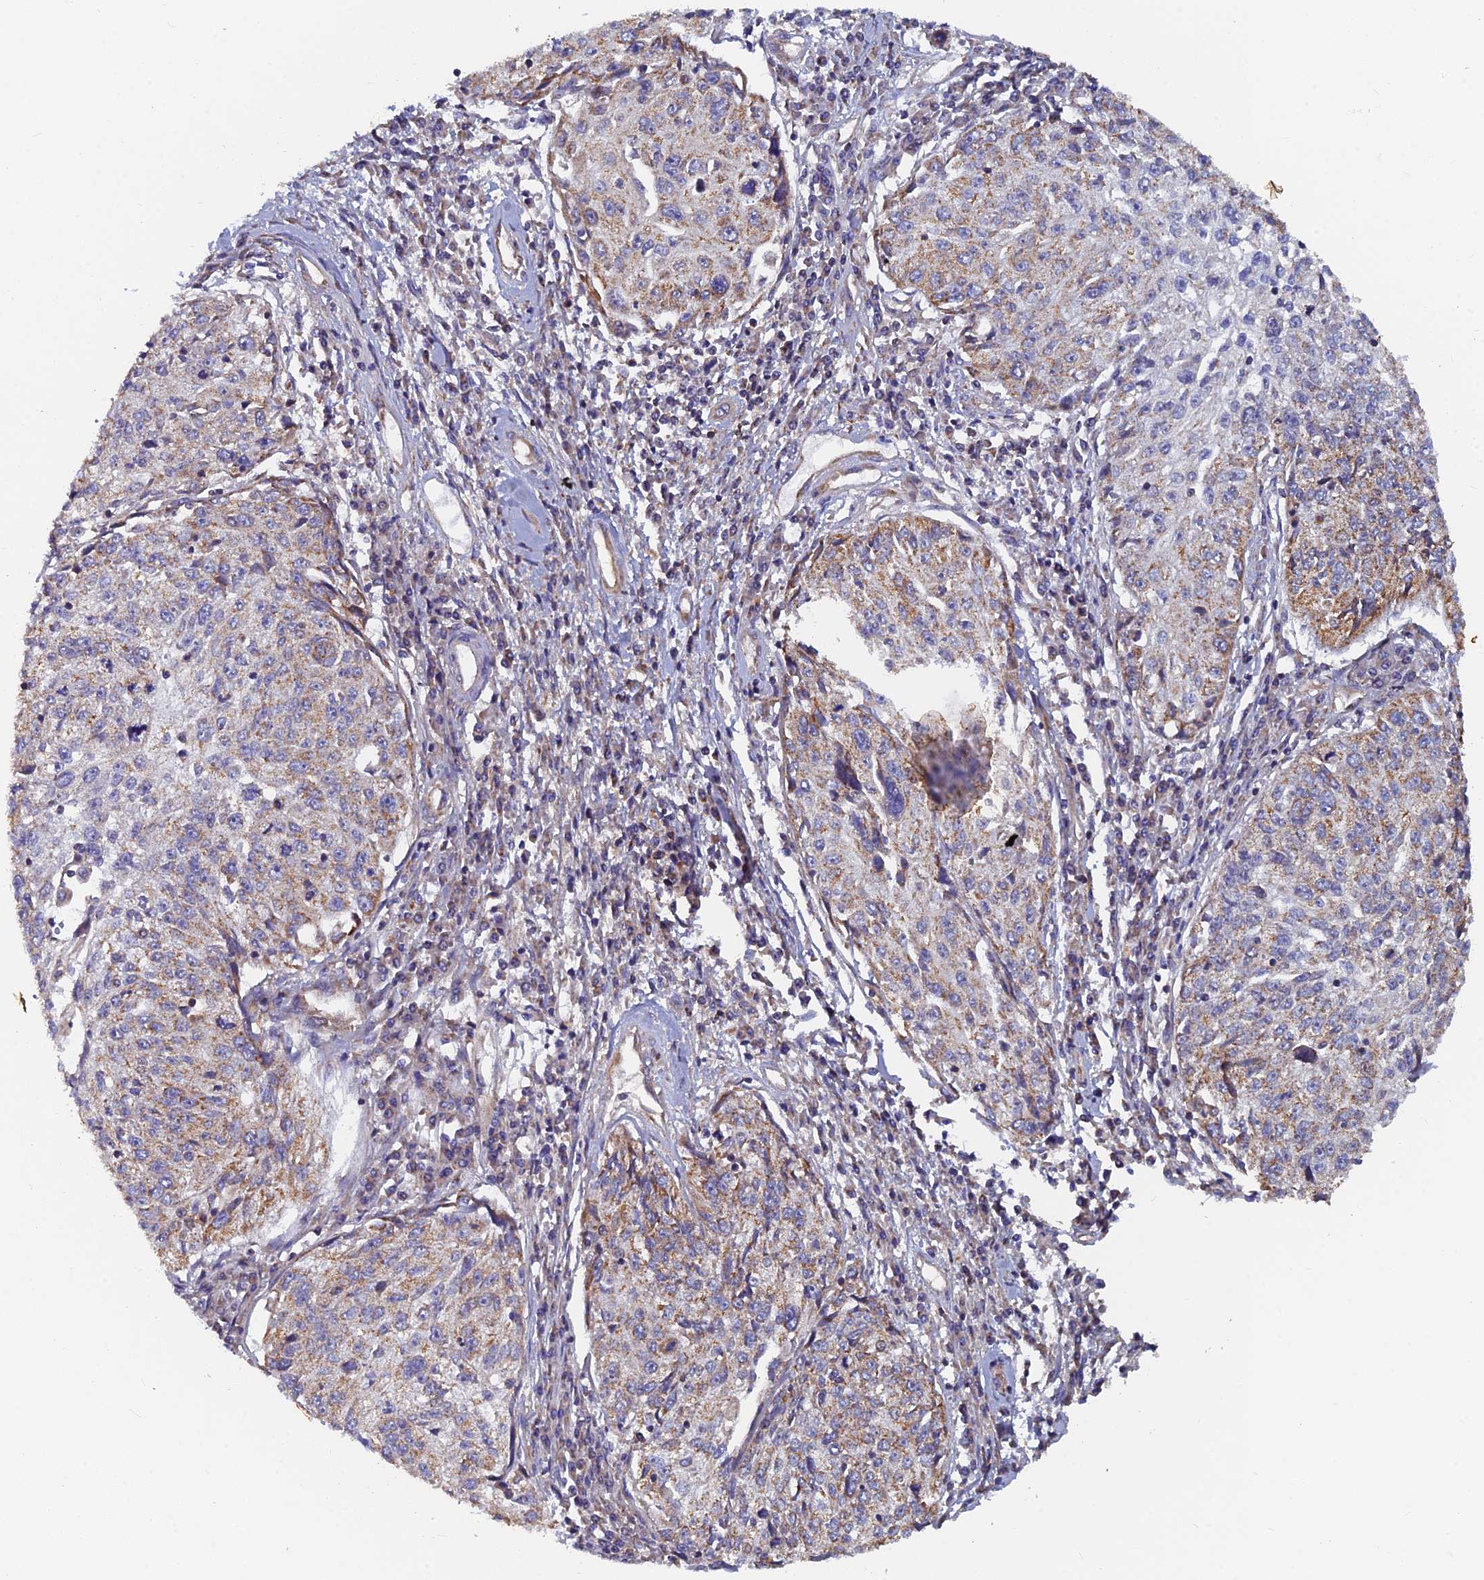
{"staining": {"intensity": "moderate", "quantity": "25%-75%", "location": "cytoplasmic/membranous"}, "tissue": "cervical cancer", "cell_type": "Tumor cells", "image_type": "cancer", "snomed": [{"axis": "morphology", "description": "Squamous cell carcinoma, NOS"}, {"axis": "topography", "description": "Cervix"}], "caption": "A brown stain shows moderate cytoplasmic/membranous positivity of a protein in cervical squamous cell carcinoma tumor cells.", "gene": "MRPS9", "patient": {"sex": "female", "age": 57}}